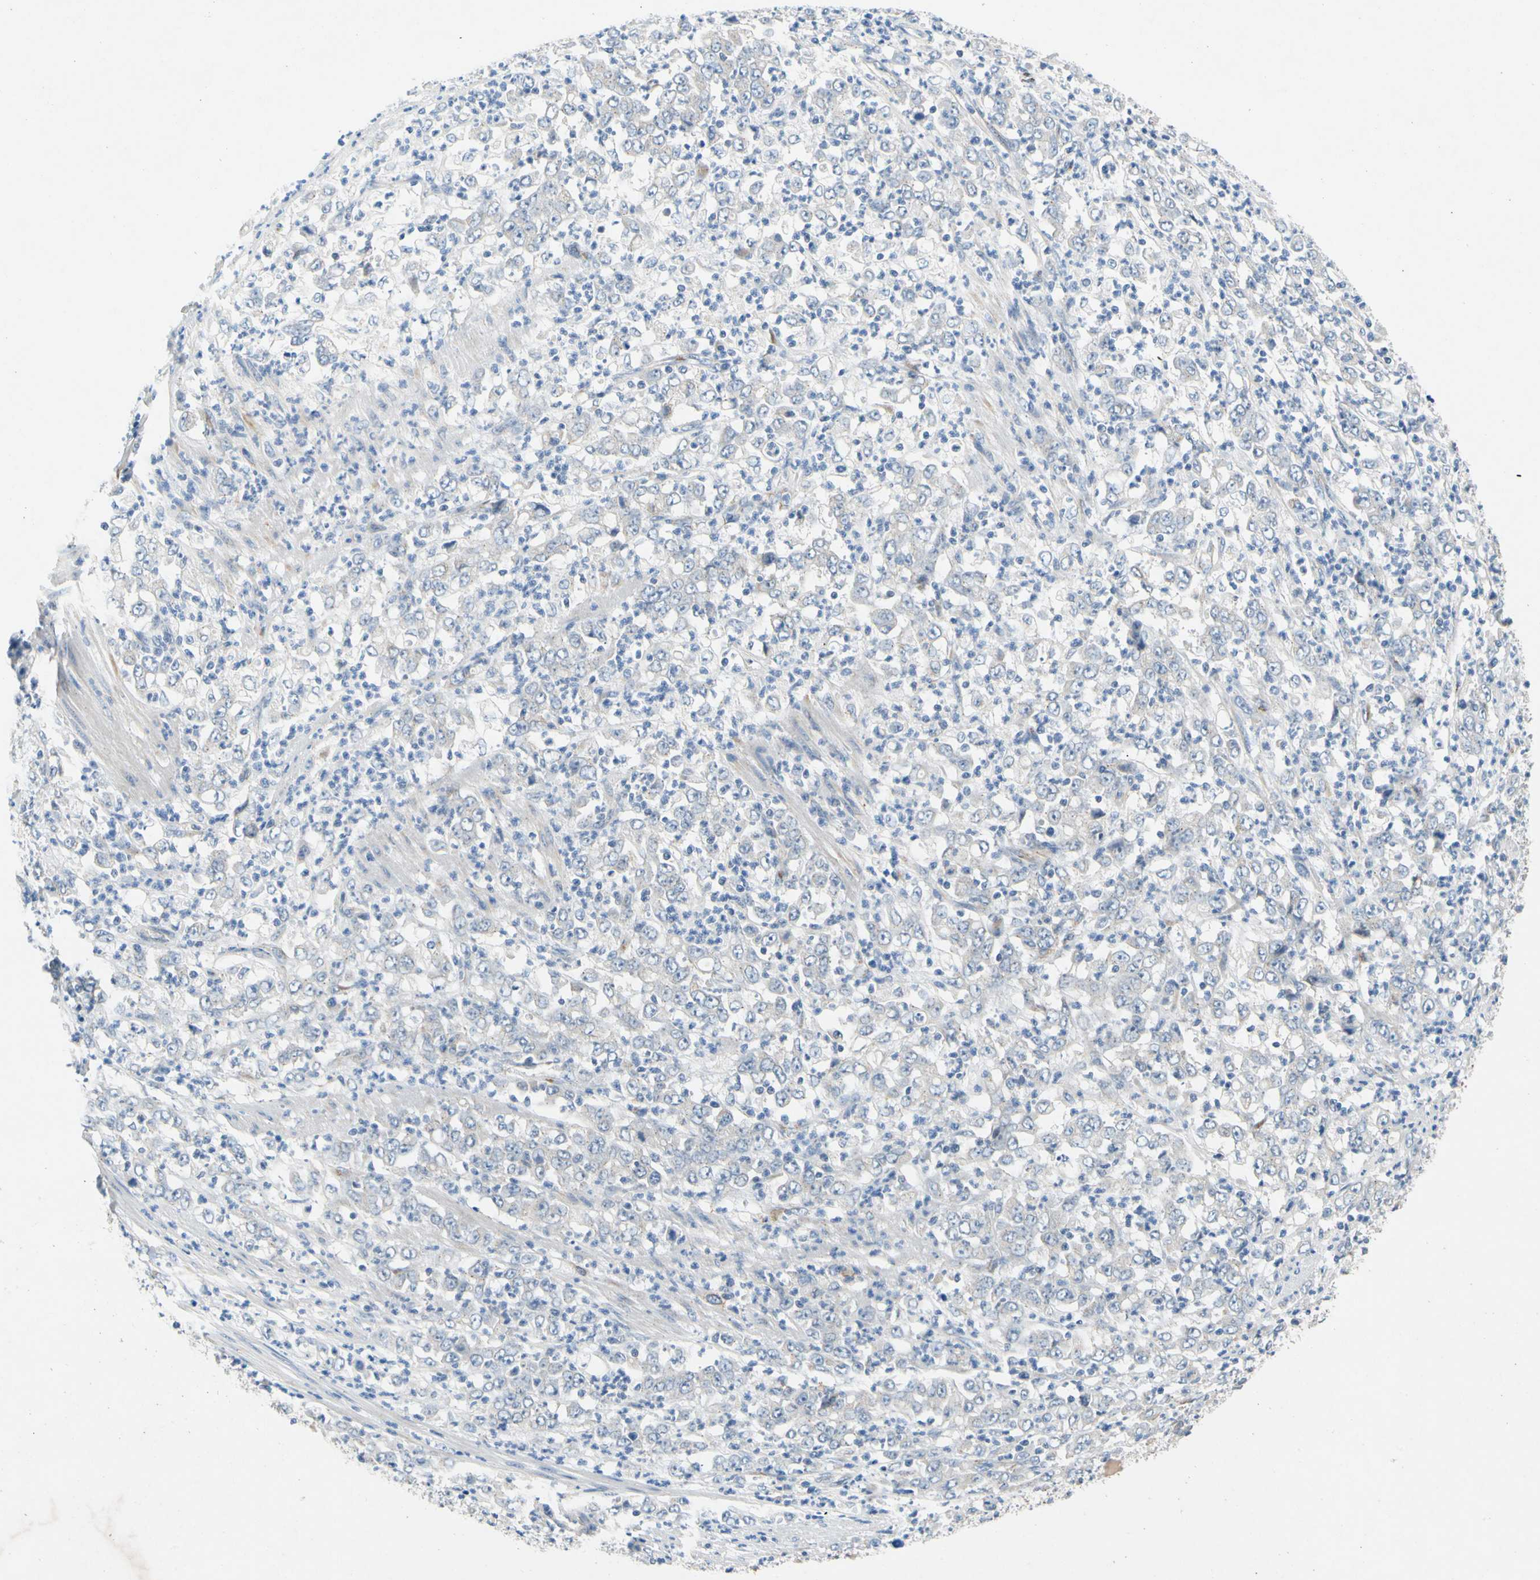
{"staining": {"intensity": "negative", "quantity": "none", "location": "none"}, "tissue": "stomach cancer", "cell_type": "Tumor cells", "image_type": "cancer", "snomed": [{"axis": "morphology", "description": "Adenocarcinoma, NOS"}, {"axis": "topography", "description": "Stomach, lower"}], "caption": "Tumor cells show no significant staining in stomach cancer.", "gene": "GASK1B", "patient": {"sex": "female", "age": 71}}